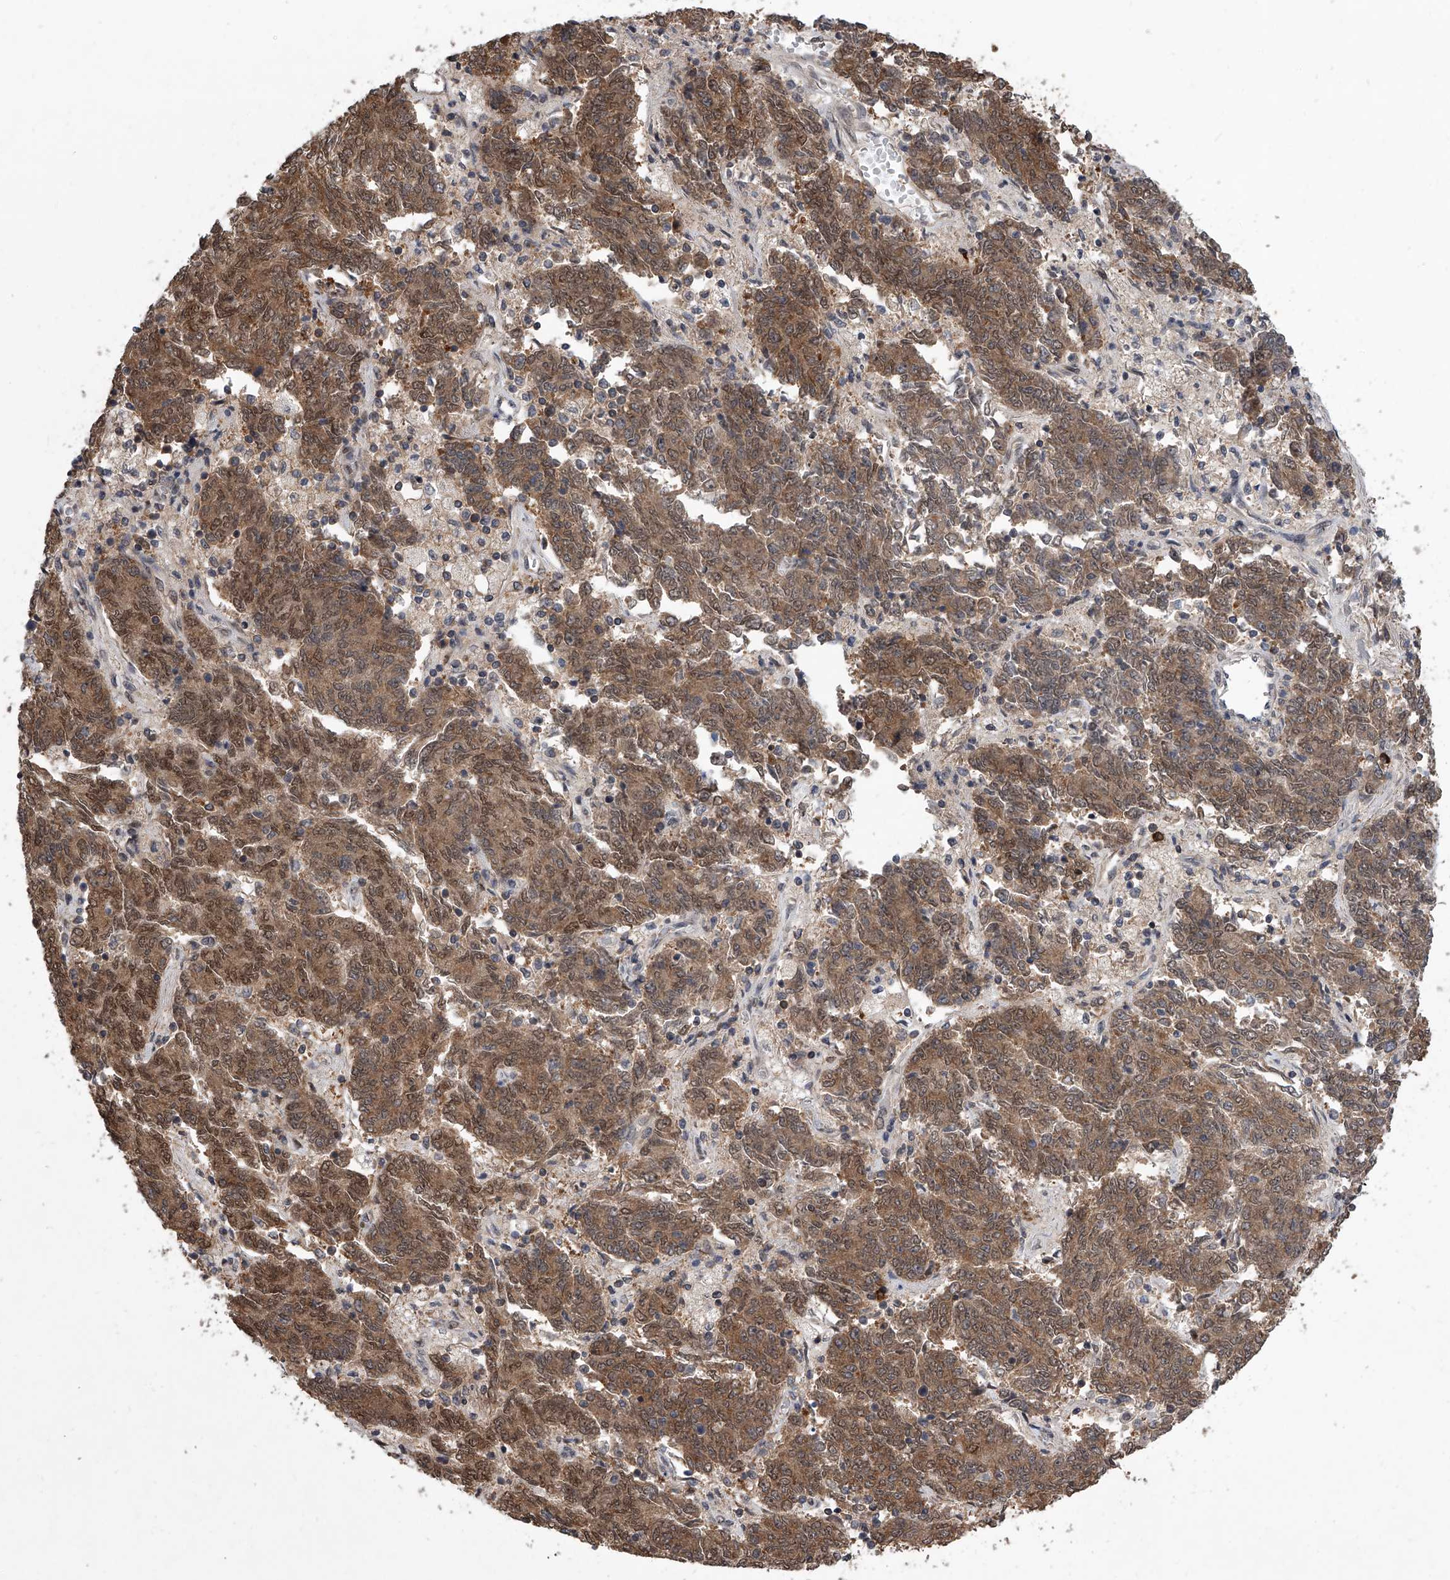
{"staining": {"intensity": "moderate", "quantity": ">75%", "location": "cytoplasmic/membranous,nuclear"}, "tissue": "endometrial cancer", "cell_type": "Tumor cells", "image_type": "cancer", "snomed": [{"axis": "morphology", "description": "Adenocarcinoma, NOS"}, {"axis": "topography", "description": "Endometrium"}], "caption": "Protein expression by immunohistochemistry displays moderate cytoplasmic/membranous and nuclear staining in approximately >75% of tumor cells in endometrial adenocarcinoma.", "gene": "BHLHE23", "patient": {"sex": "female", "age": 80}}